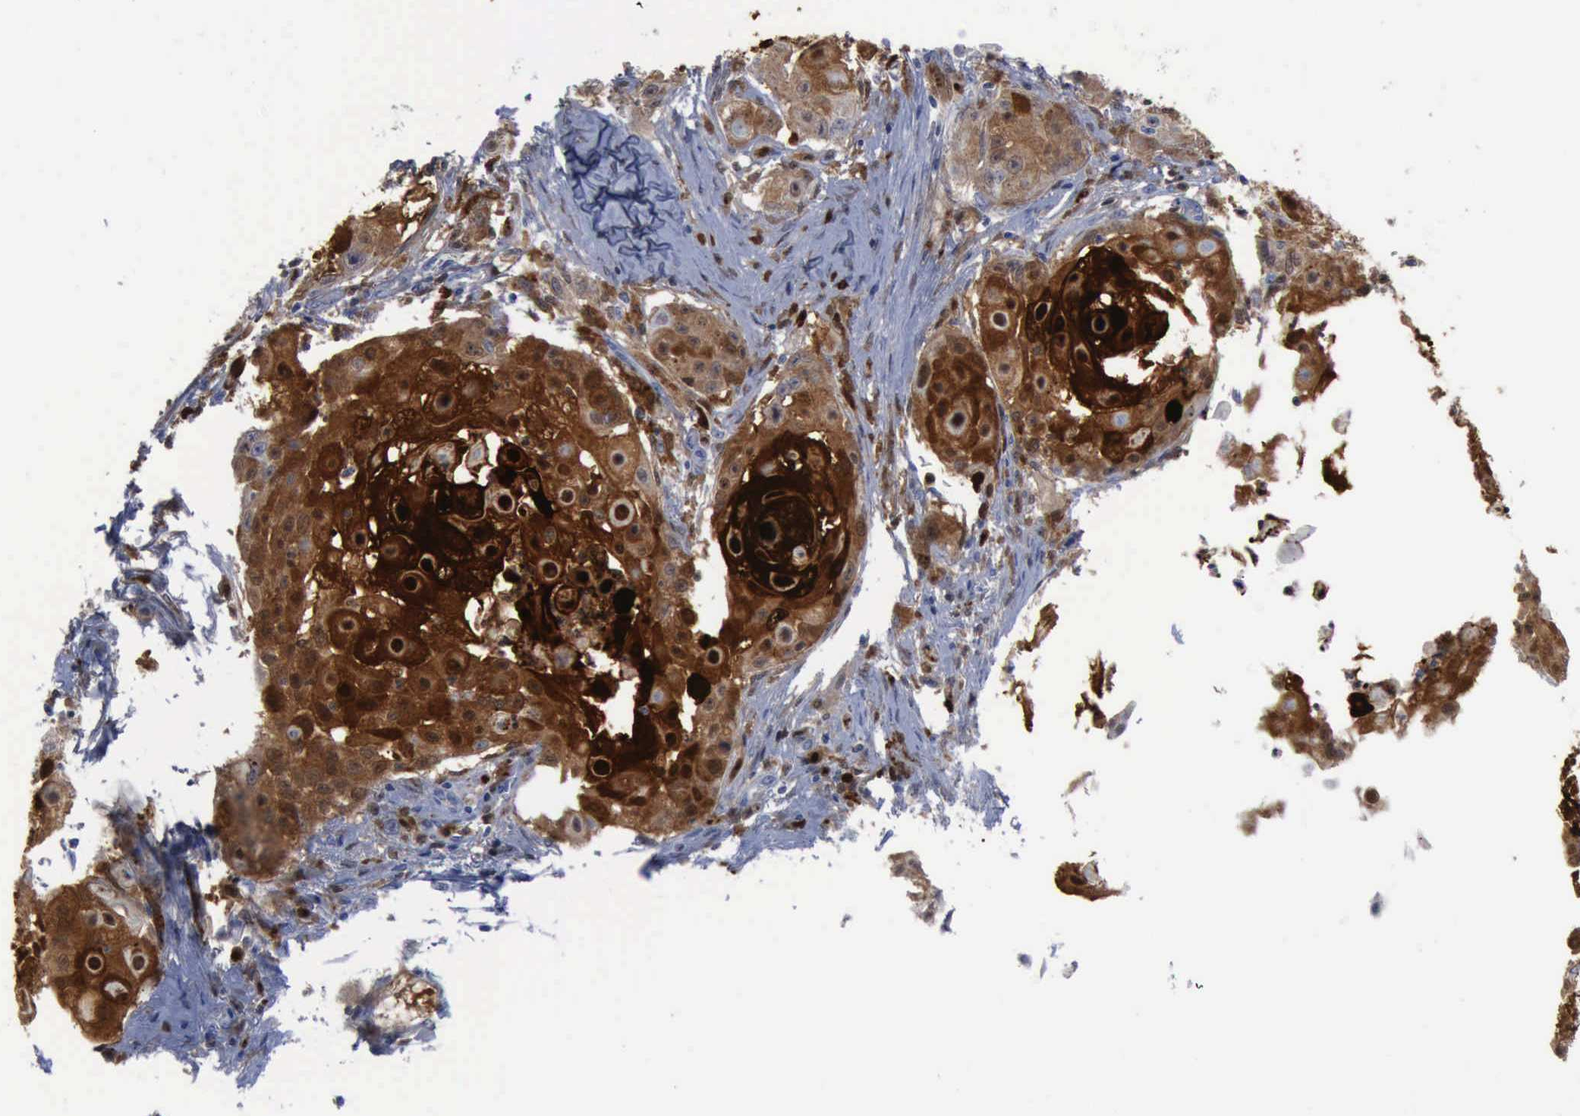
{"staining": {"intensity": "strong", "quantity": ">75%", "location": "cytoplasmic/membranous"}, "tissue": "skin cancer", "cell_type": "Tumor cells", "image_type": "cancer", "snomed": [{"axis": "morphology", "description": "Squamous cell carcinoma, NOS"}, {"axis": "topography", "description": "Skin"}], "caption": "IHC image of neoplastic tissue: squamous cell carcinoma (skin) stained using IHC shows high levels of strong protein expression localized specifically in the cytoplasmic/membranous of tumor cells, appearing as a cytoplasmic/membranous brown color.", "gene": "CSTA", "patient": {"sex": "female", "age": 57}}